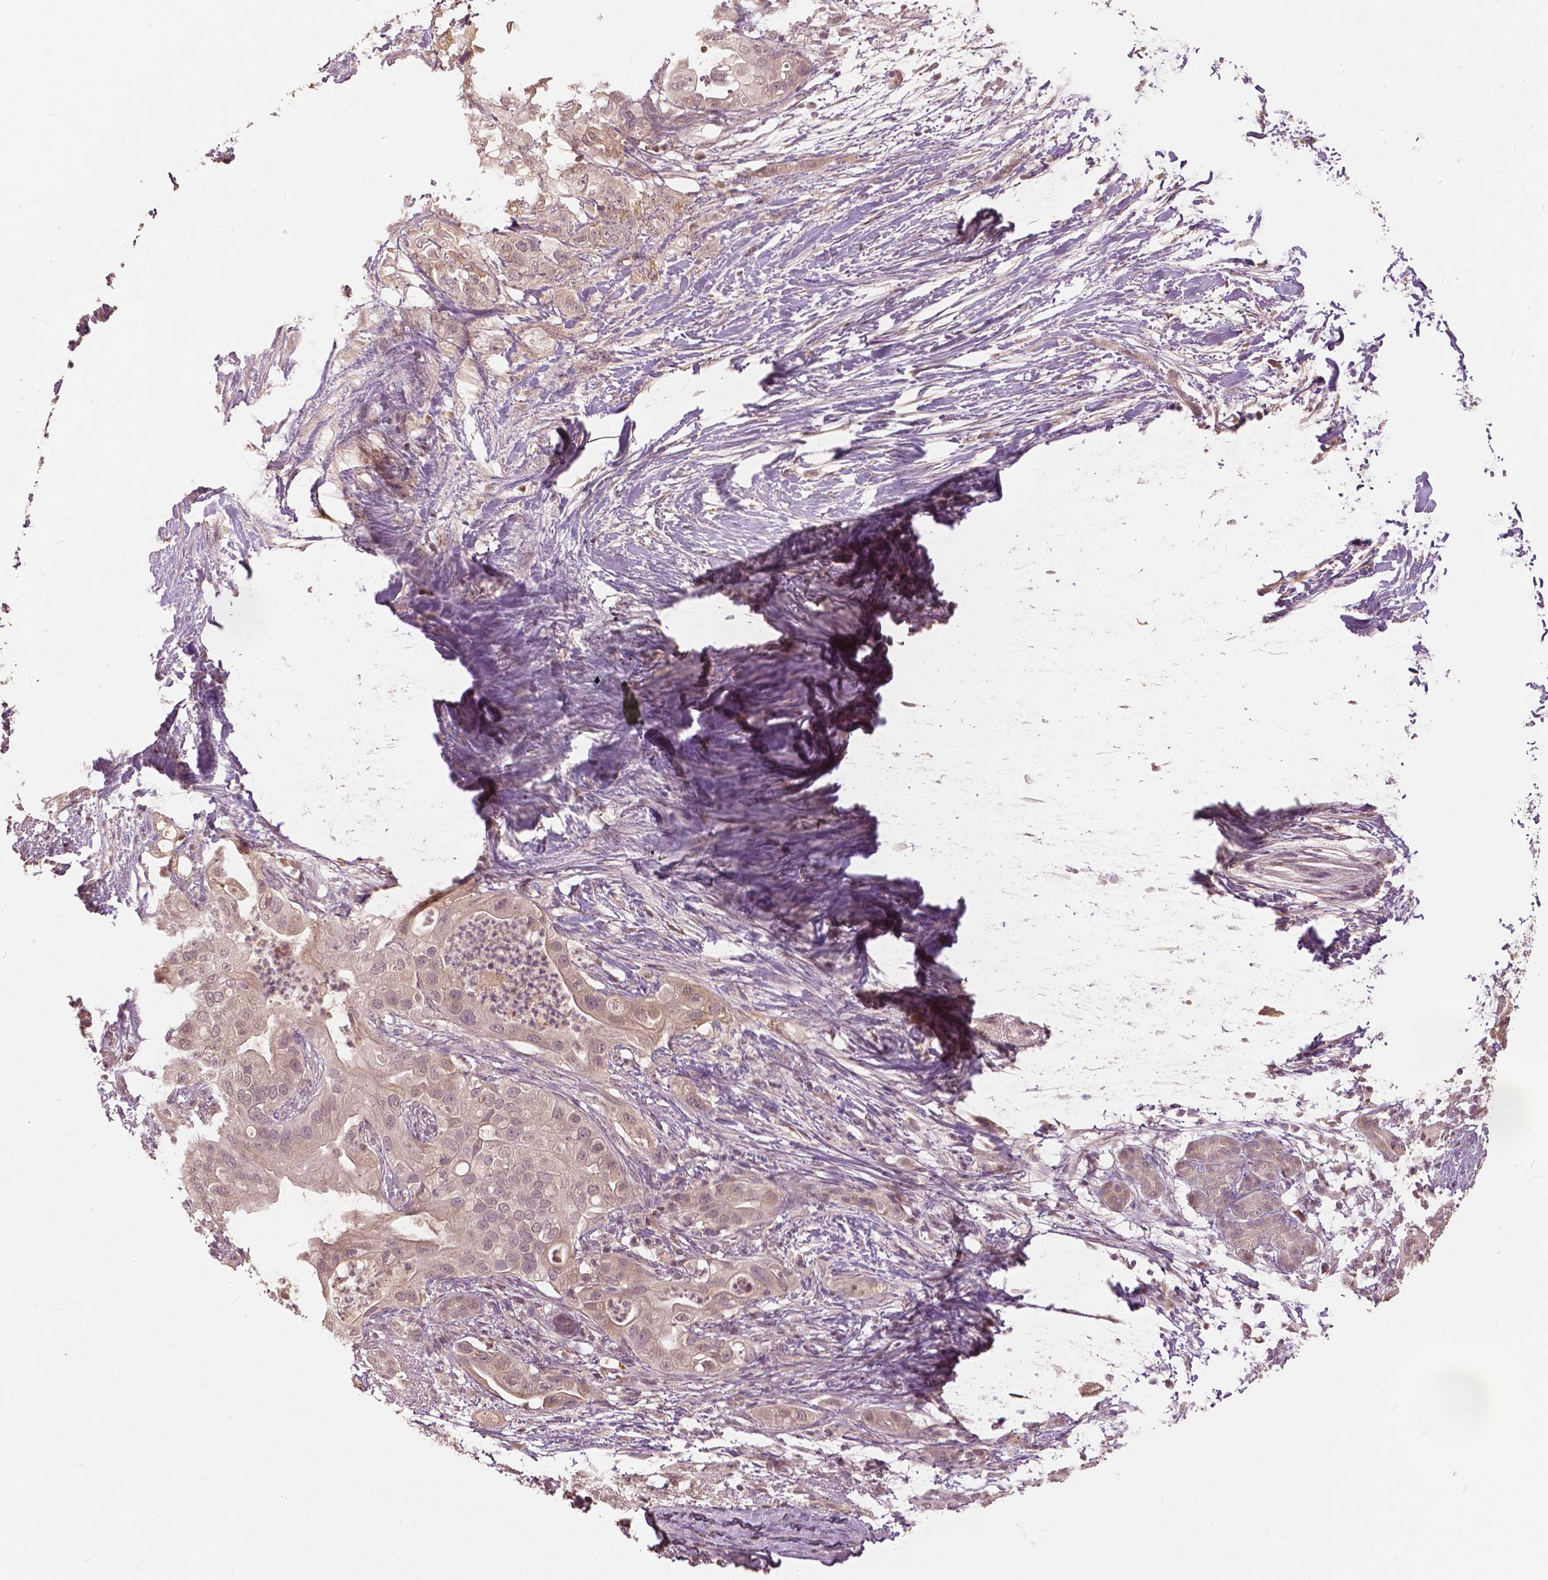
{"staining": {"intensity": "weak", "quantity": "<25%", "location": "cytoplasmic/membranous,nuclear"}, "tissue": "pancreatic cancer", "cell_type": "Tumor cells", "image_type": "cancer", "snomed": [{"axis": "morphology", "description": "Adenocarcinoma, NOS"}, {"axis": "topography", "description": "Pancreas"}], "caption": "Tumor cells are negative for protein expression in human pancreatic adenocarcinoma. Nuclei are stained in blue.", "gene": "ANGPTL4", "patient": {"sex": "female", "age": 72}}